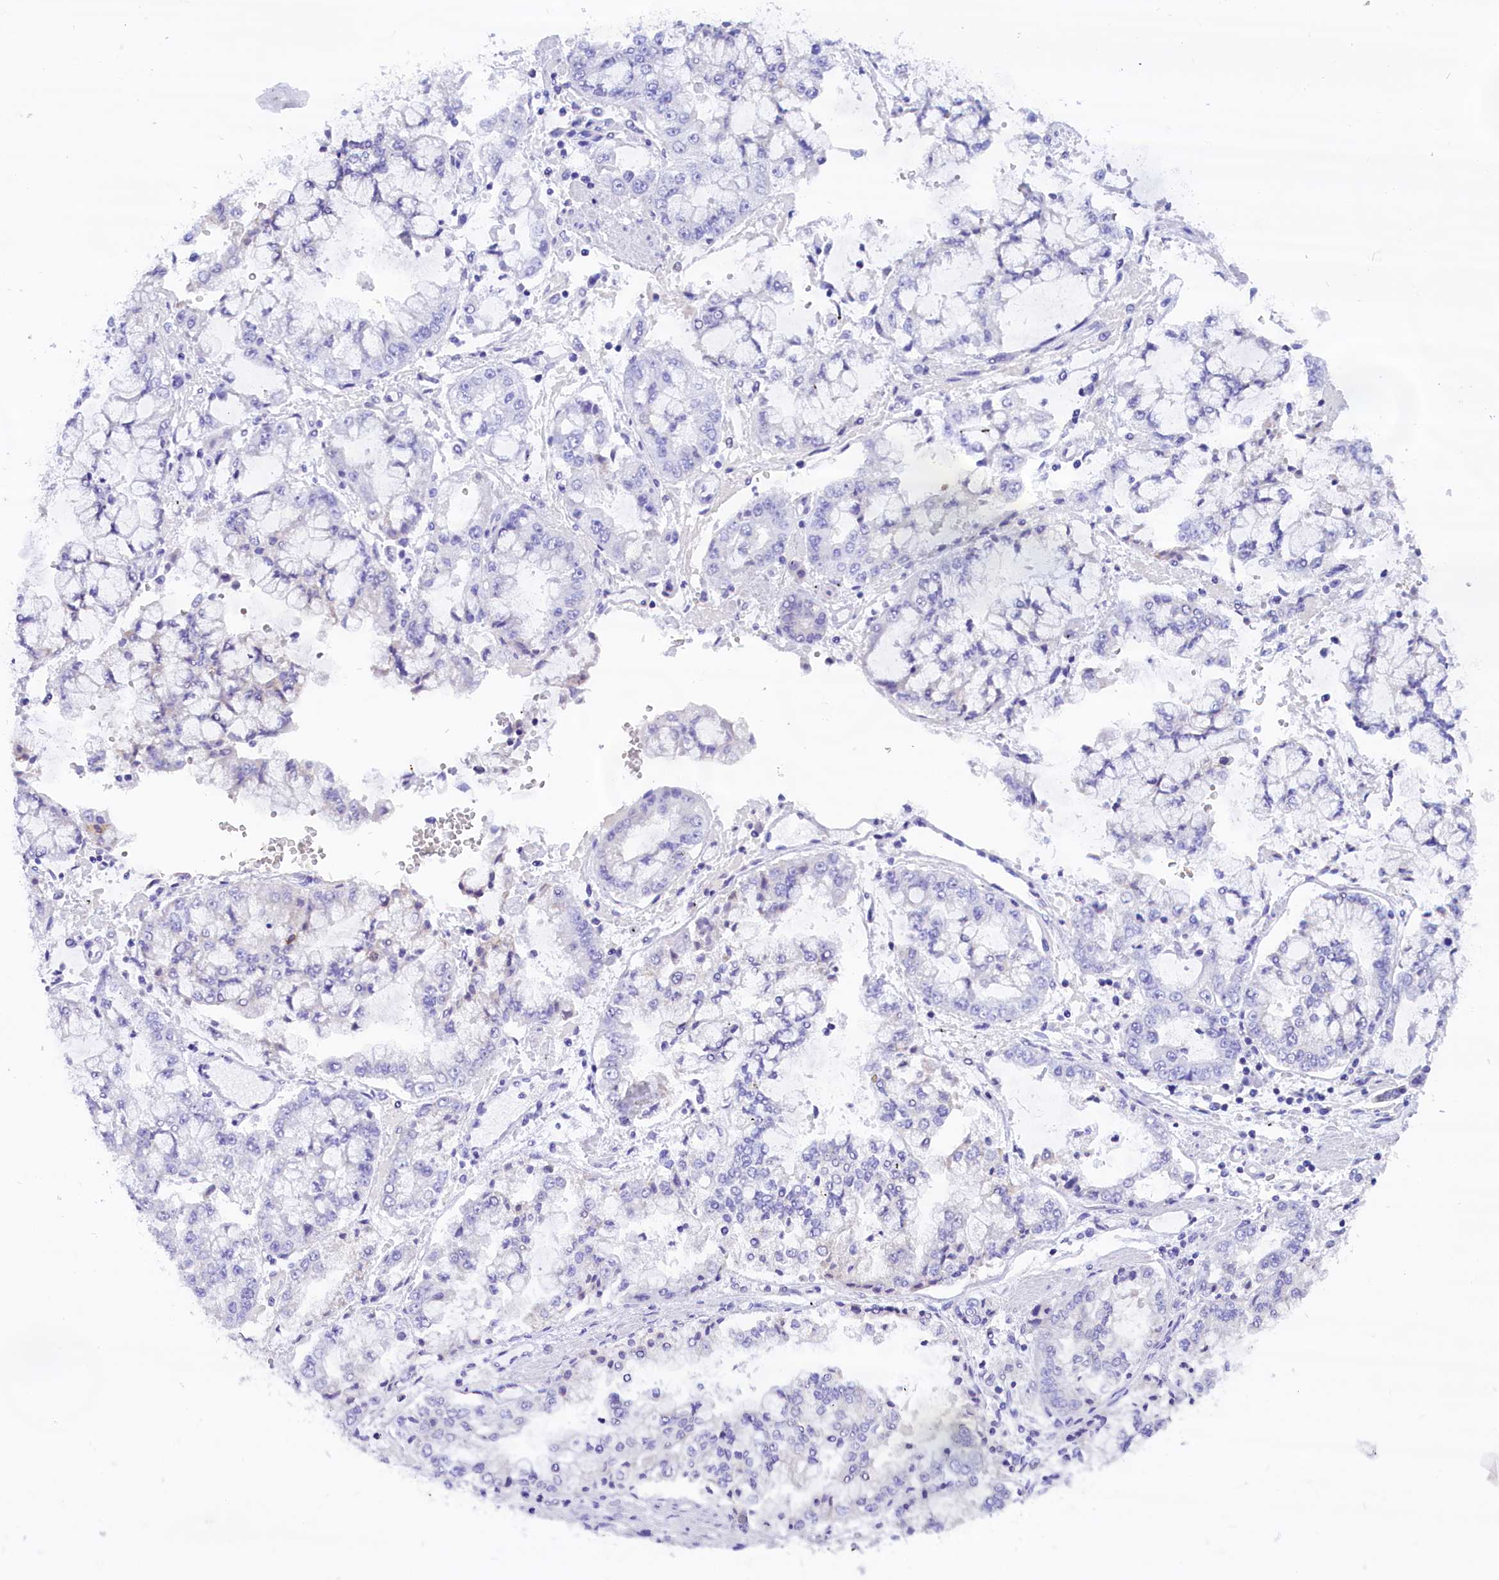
{"staining": {"intensity": "negative", "quantity": "none", "location": "none"}, "tissue": "stomach cancer", "cell_type": "Tumor cells", "image_type": "cancer", "snomed": [{"axis": "morphology", "description": "Adenocarcinoma, NOS"}, {"axis": "topography", "description": "Stomach"}], "caption": "Adenocarcinoma (stomach) was stained to show a protein in brown. There is no significant staining in tumor cells.", "gene": "ABAT", "patient": {"sex": "male", "age": 76}}